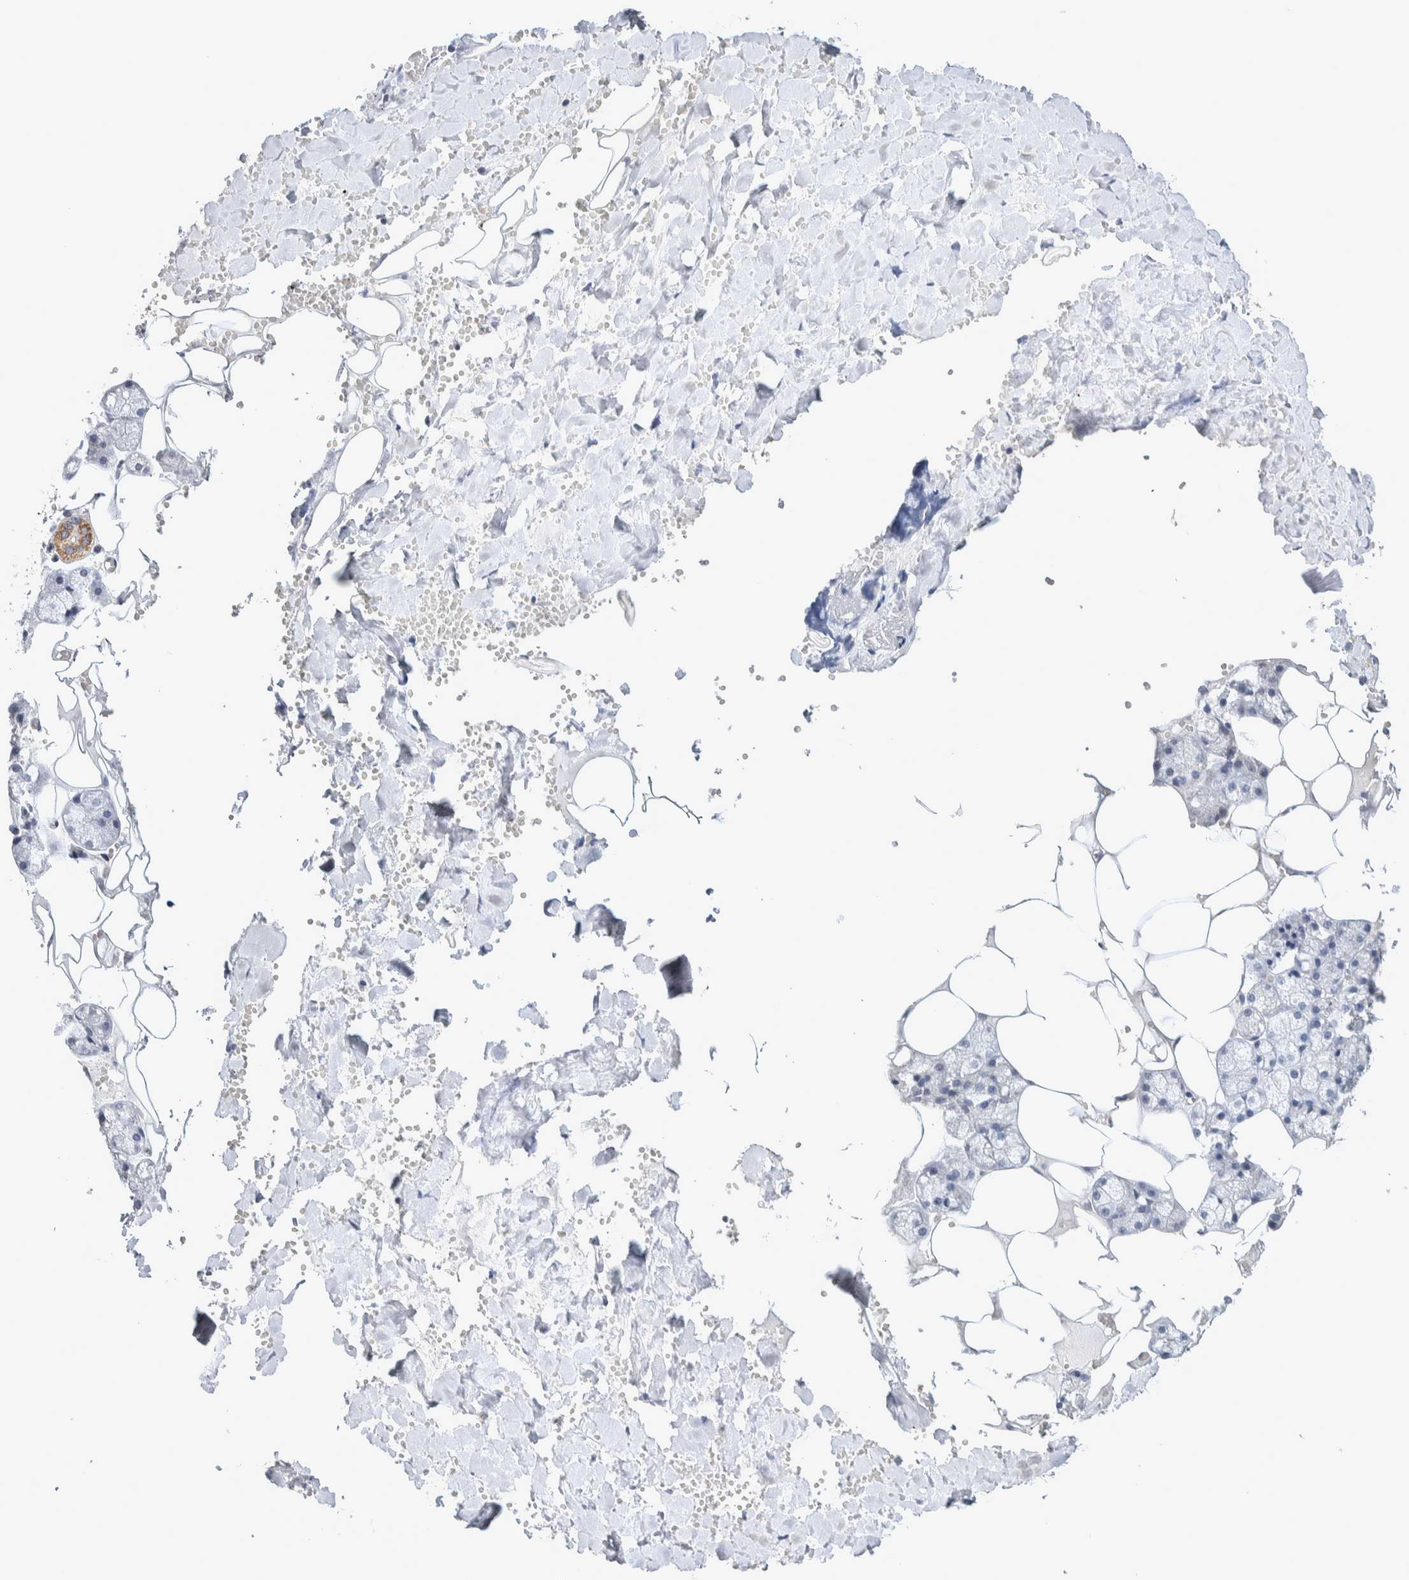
{"staining": {"intensity": "weak", "quantity": "<25%", "location": "cytoplasmic/membranous"}, "tissue": "salivary gland", "cell_type": "Glandular cells", "image_type": "normal", "snomed": [{"axis": "morphology", "description": "Normal tissue, NOS"}, {"axis": "topography", "description": "Salivary gland"}], "caption": "Image shows no protein expression in glandular cells of unremarkable salivary gland. (Immunohistochemistry (ihc), brightfield microscopy, high magnification).", "gene": "CRAT", "patient": {"sex": "male", "age": 62}}